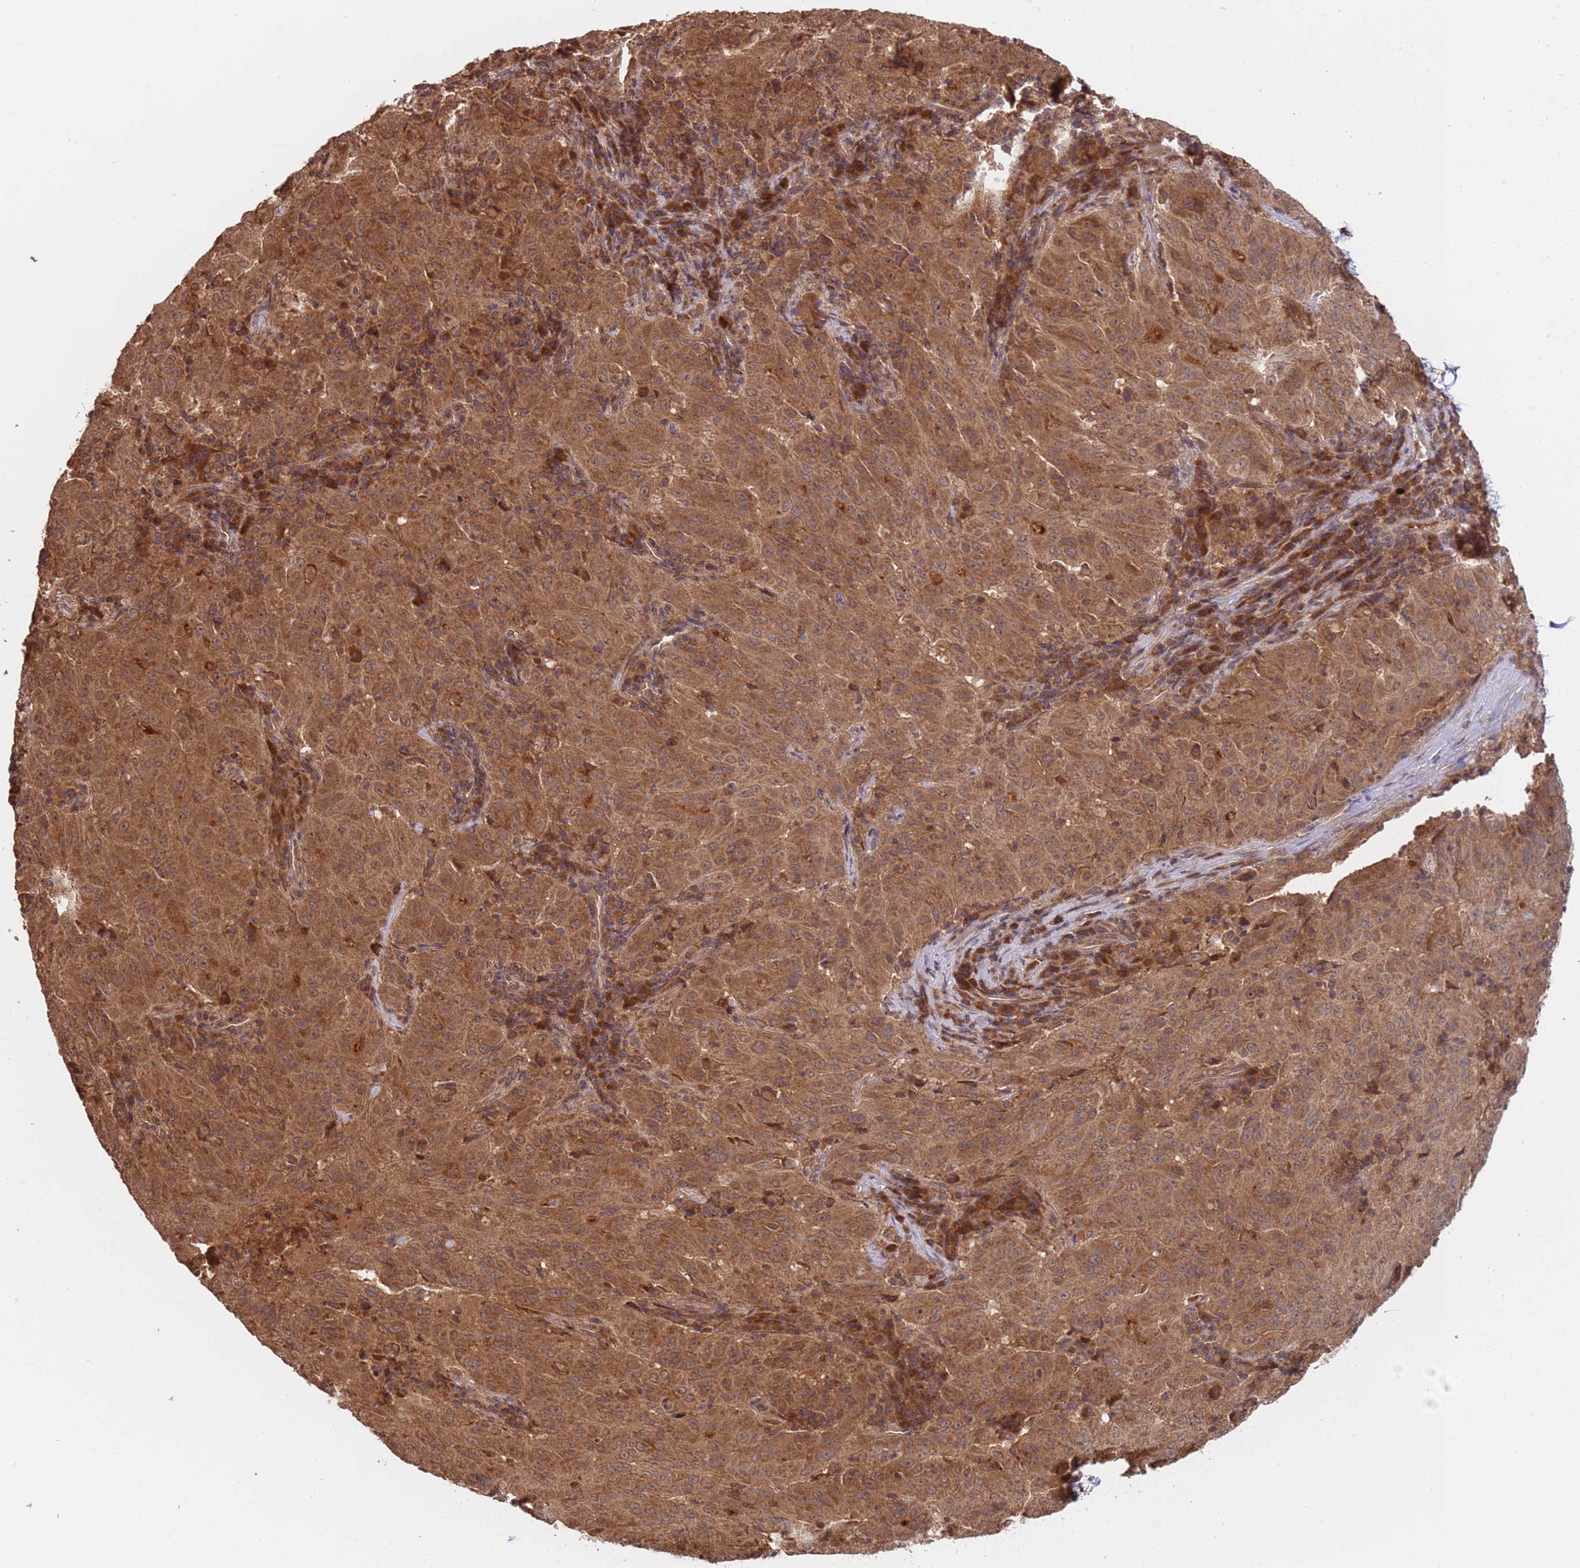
{"staining": {"intensity": "moderate", "quantity": ">75%", "location": "cytoplasmic/membranous"}, "tissue": "pancreatic cancer", "cell_type": "Tumor cells", "image_type": "cancer", "snomed": [{"axis": "morphology", "description": "Adenocarcinoma, NOS"}, {"axis": "topography", "description": "Pancreas"}], "caption": "A histopathology image showing moderate cytoplasmic/membranous staining in approximately >75% of tumor cells in pancreatic cancer (adenocarcinoma), as visualized by brown immunohistochemical staining.", "gene": "ERI1", "patient": {"sex": "male", "age": 63}}